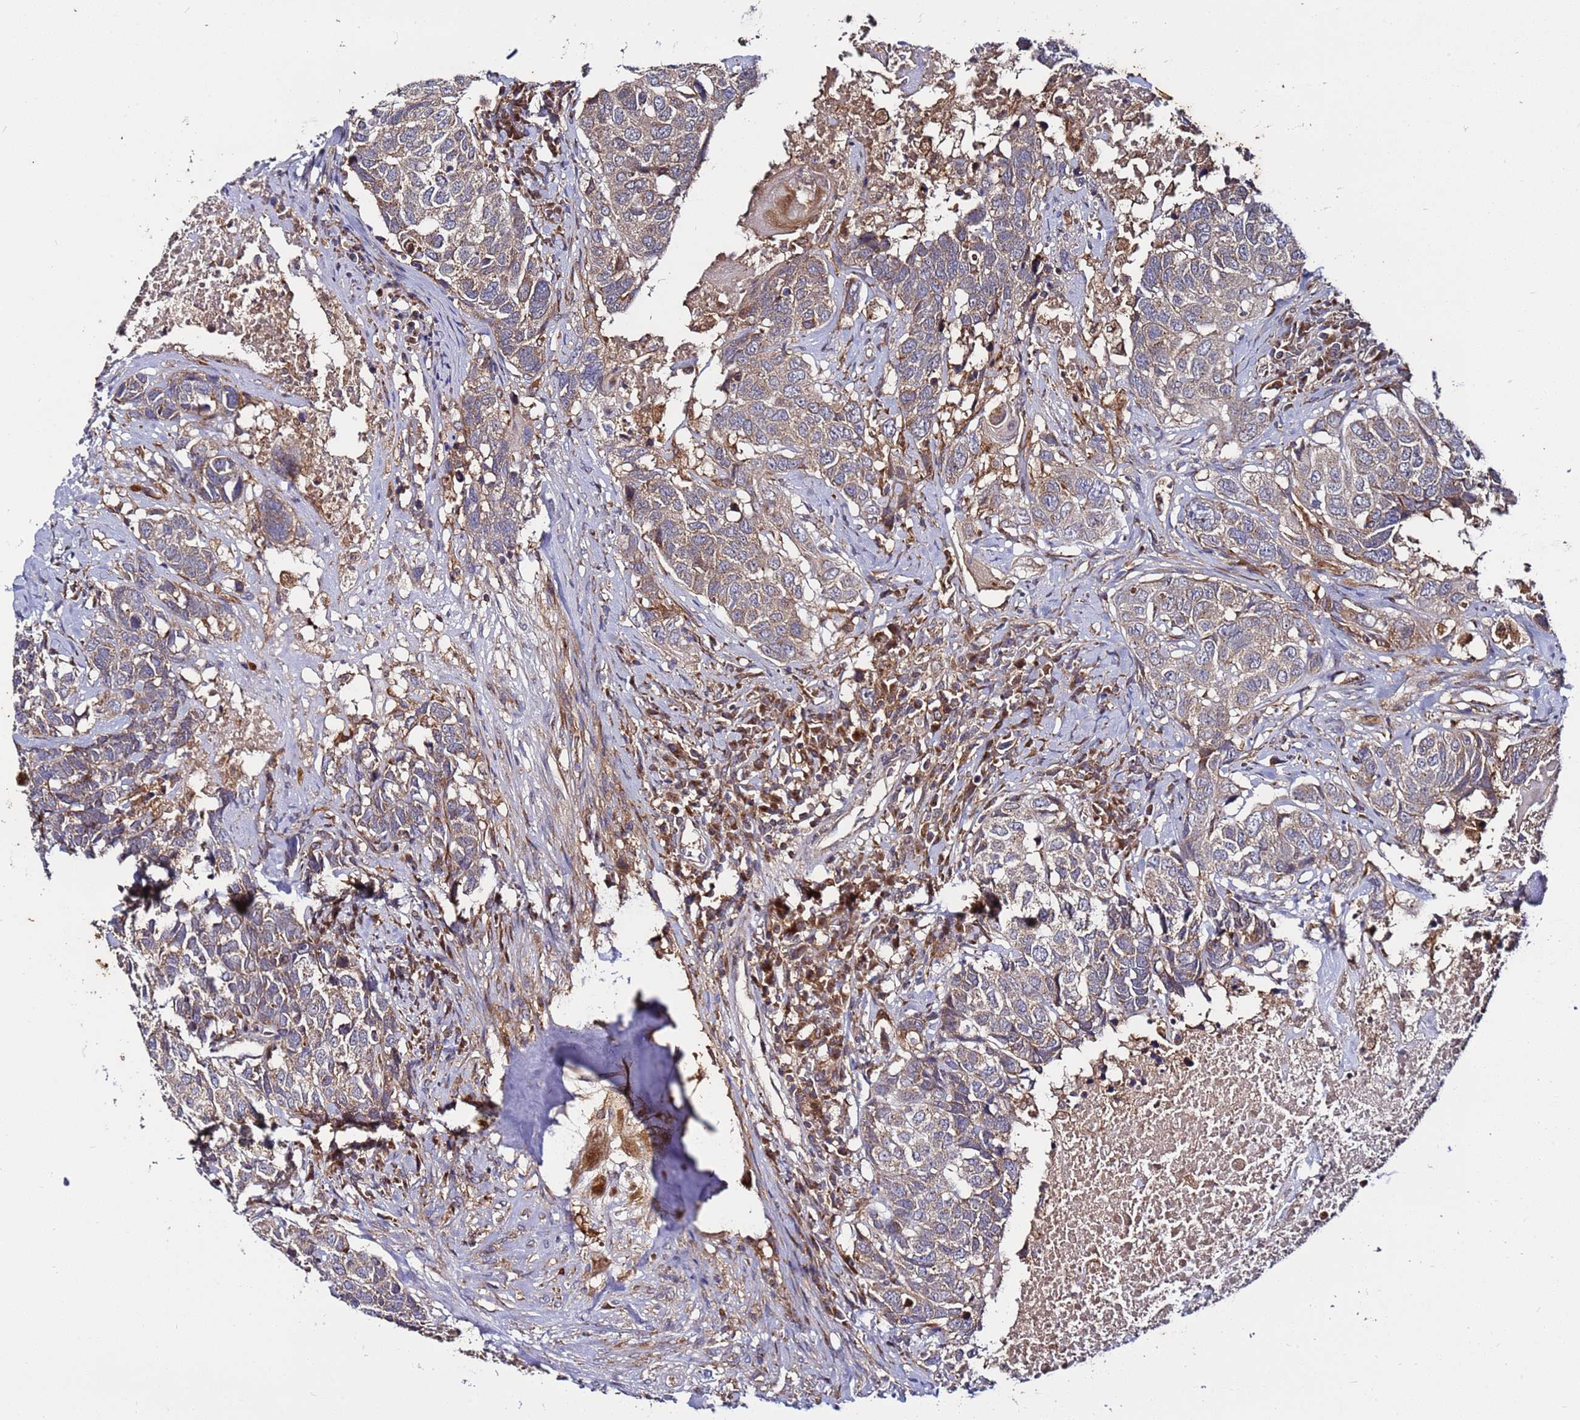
{"staining": {"intensity": "moderate", "quantity": ">75%", "location": "cytoplasmic/membranous"}, "tissue": "head and neck cancer", "cell_type": "Tumor cells", "image_type": "cancer", "snomed": [{"axis": "morphology", "description": "Squamous cell carcinoma, NOS"}, {"axis": "topography", "description": "Head-Neck"}], "caption": "Protein staining demonstrates moderate cytoplasmic/membranous staining in about >75% of tumor cells in head and neck squamous cell carcinoma.", "gene": "TMEM176B", "patient": {"sex": "male", "age": 66}}